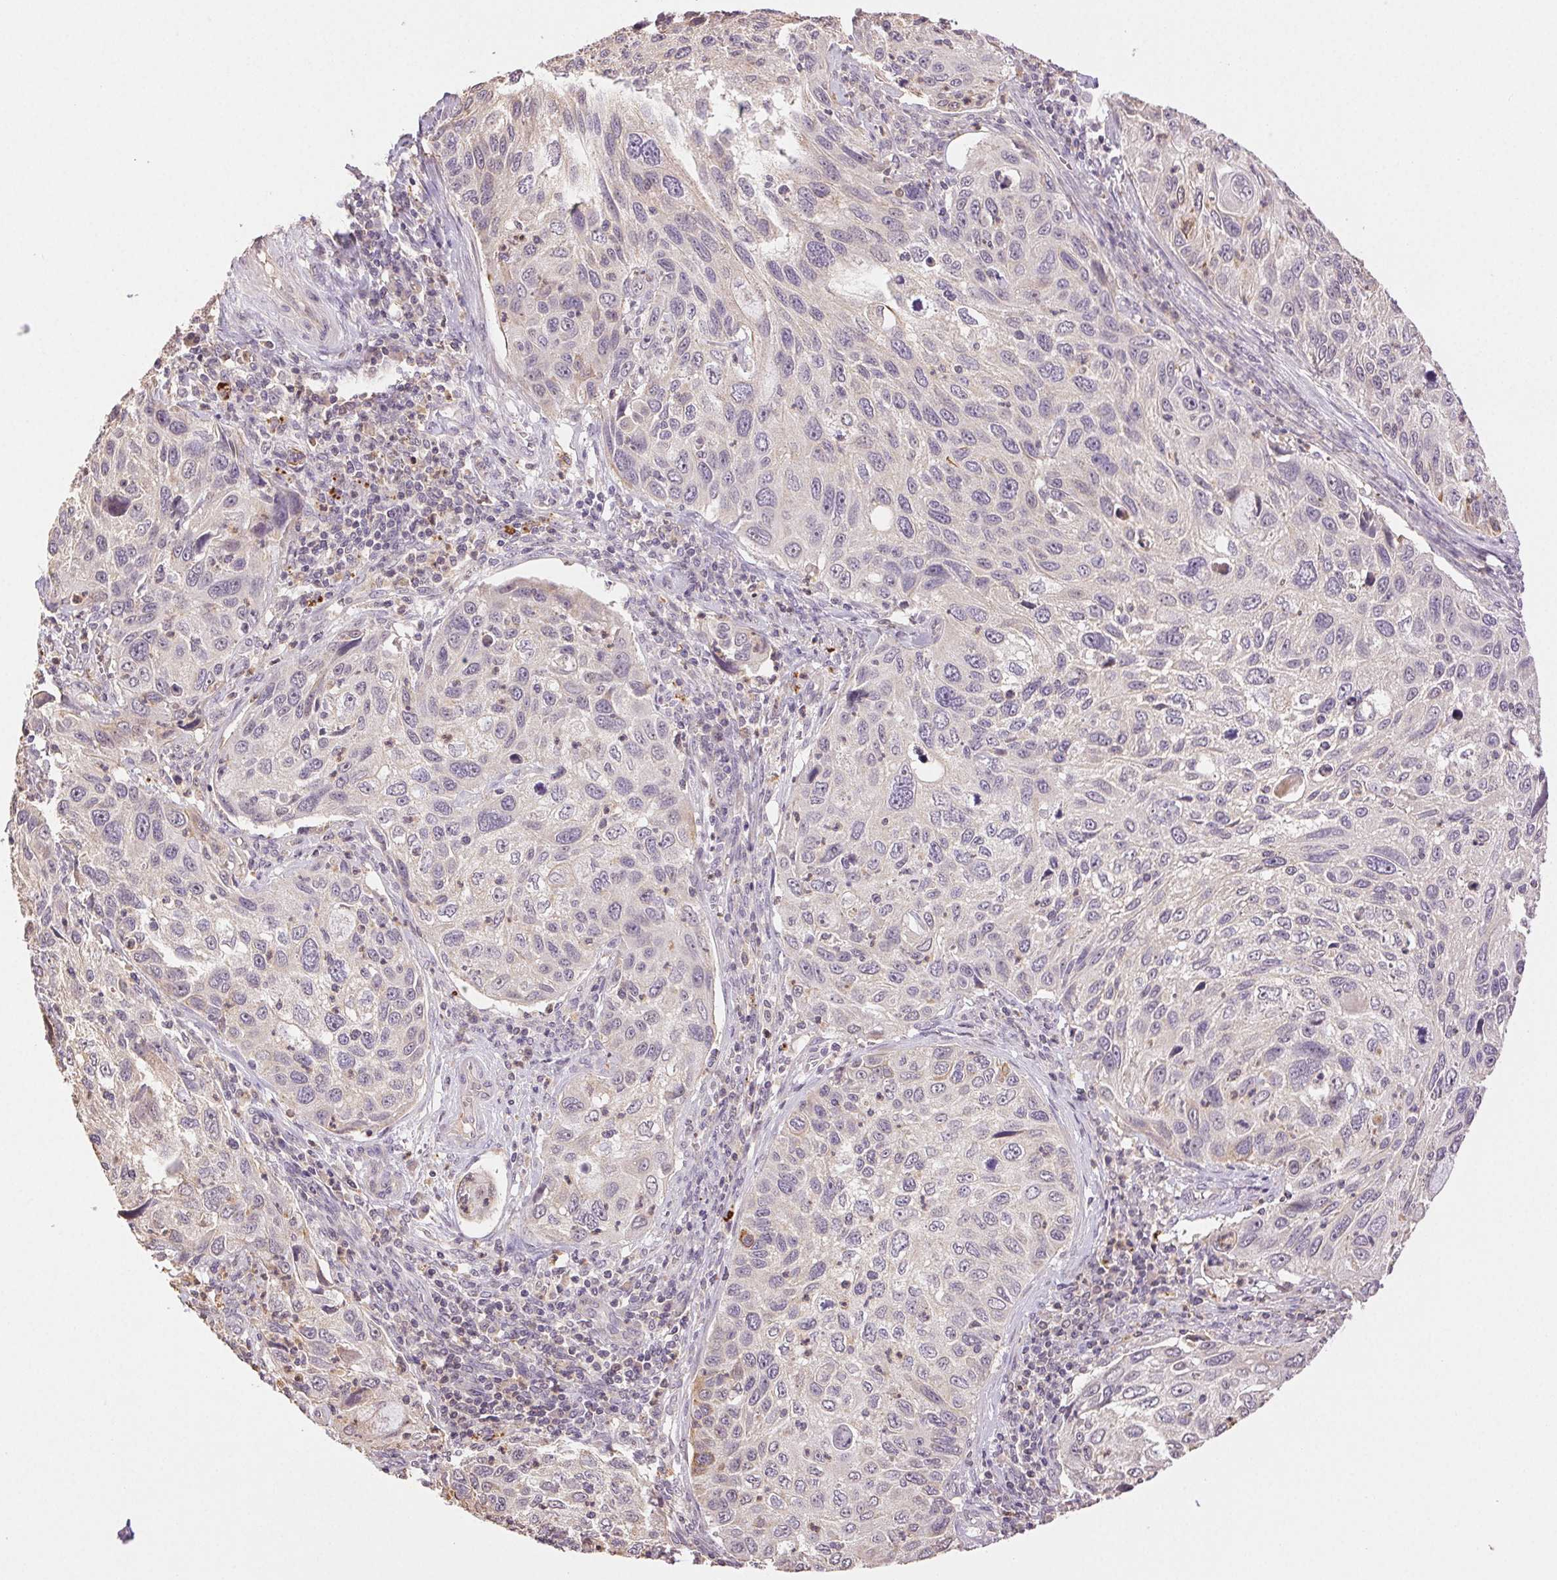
{"staining": {"intensity": "moderate", "quantity": "<25%", "location": "cytoplasmic/membranous"}, "tissue": "cervical cancer", "cell_type": "Tumor cells", "image_type": "cancer", "snomed": [{"axis": "morphology", "description": "Squamous cell carcinoma, NOS"}, {"axis": "topography", "description": "Cervix"}], "caption": "A brown stain highlights moderate cytoplasmic/membranous staining of a protein in cervical cancer (squamous cell carcinoma) tumor cells.", "gene": "TMEM253", "patient": {"sex": "female", "age": 70}}